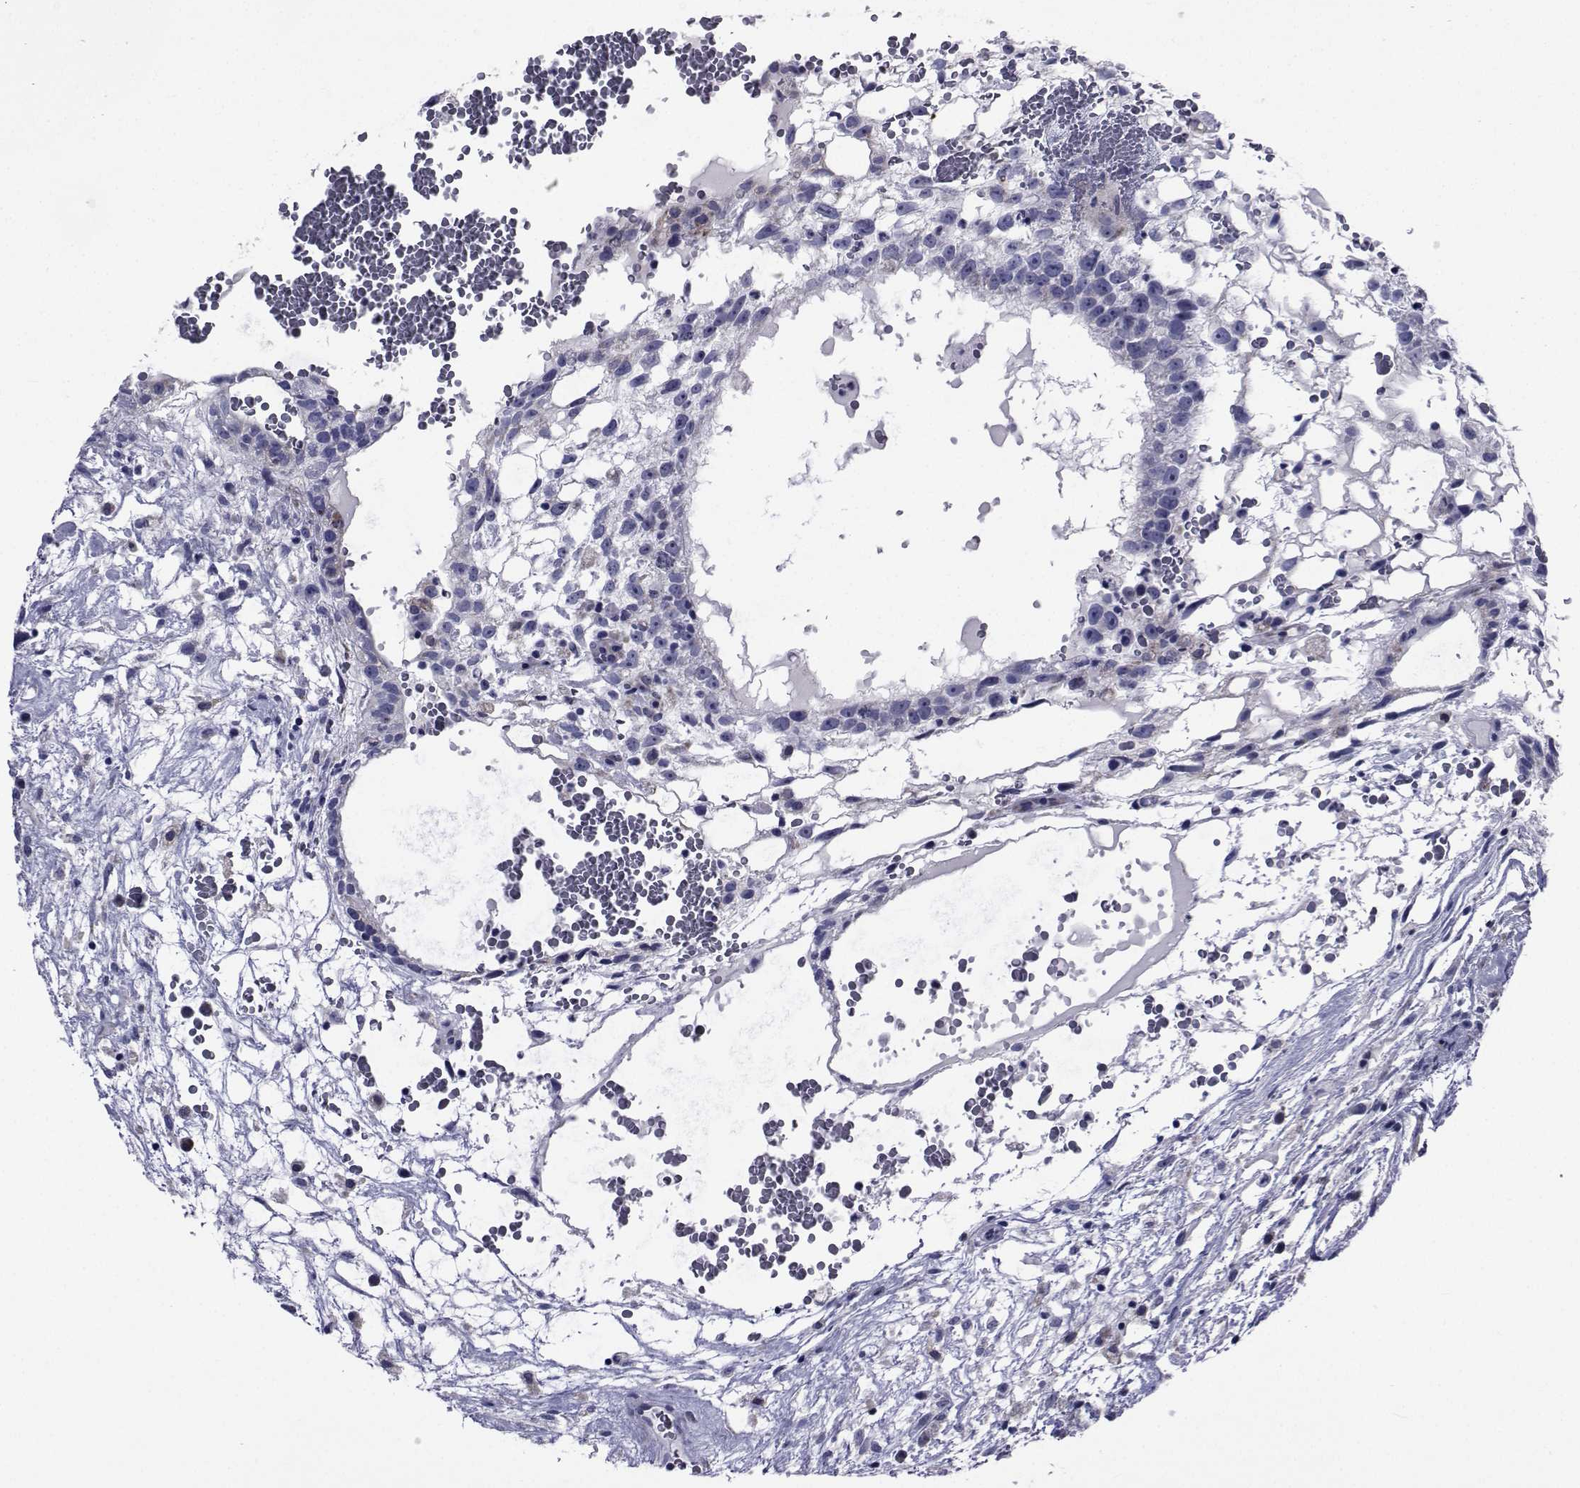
{"staining": {"intensity": "negative", "quantity": "none", "location": "none"}, "tissue": "testis cancer", "cell_type": "Tumor cells", "image_type": "cancer", "snomed": [{"axis": "morphology", "description": "Normal tissue, NOS"}, {"axis": "morphology", "description": "Carcinoma, Embryonal, NOS"}, {"axis": "topography", "description": "Testis"}], "caption": "Histopathology image shows no protein positivity in tumor cells of testis cancer (embryonal carcinoma) tissue. (Stains: DAB IHC with hematoxylin counter stain, Microscopy: brightfield microscopy at high magnification).", "gene": "ROPN1", "patient": {"sex": "male", "age": 32}}